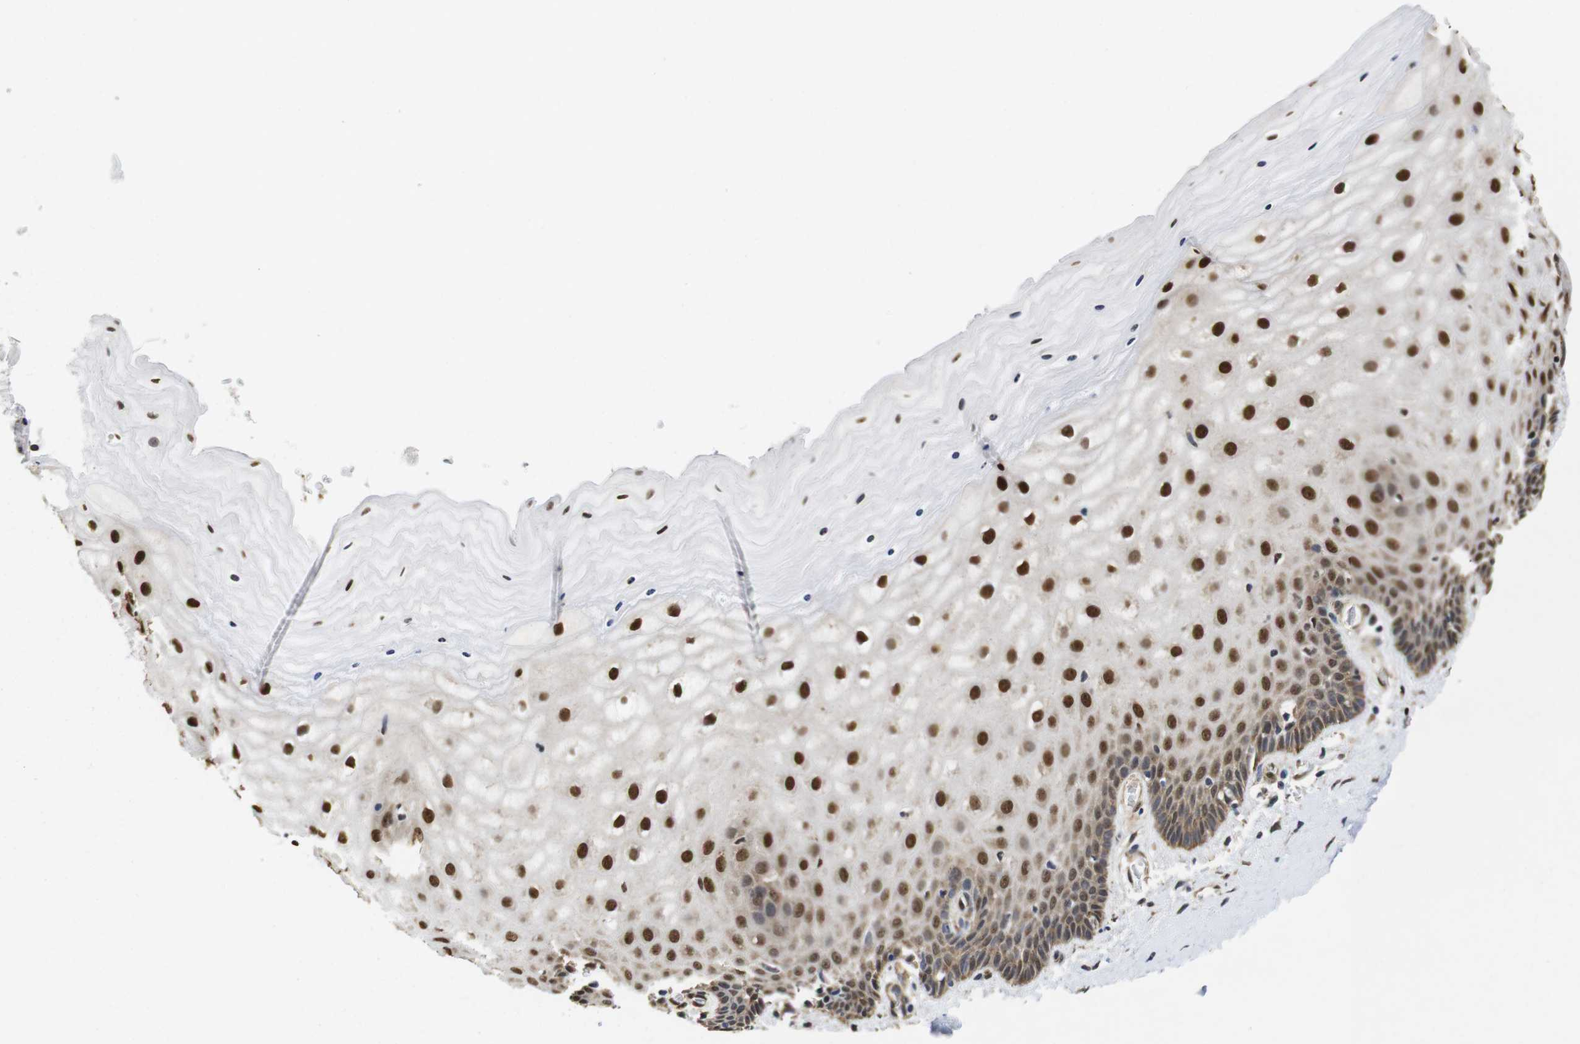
{"staining": {"intensity": "moderate", "quantity": ">75%", "location": "cytoplasmic/membranous,nuclear"}, "tissue": "cervix", "cell_type": "Glandular cells", "image_type": "normal", "snomed": [{"axis": "morphology", "description": "Normal tissue, NOS"}, {"axis": "topography", "description": "Cervix"}], "caption": "Immunohistochemistry (IHC) staining of normal cervix, which displays medium levels of moderate cytoplasmic/membranous,nuclear positivity in approximately >75% of glandular cells indicating moderate cytoplasmic/membranous,nuclear protein staining. The staining was performed using DAB (brown) for protein detection and nuclei were counterstained in hematoxylin (blue).", "gene": "SUMO3", "patient": {"sex": "female", "age": 55}}